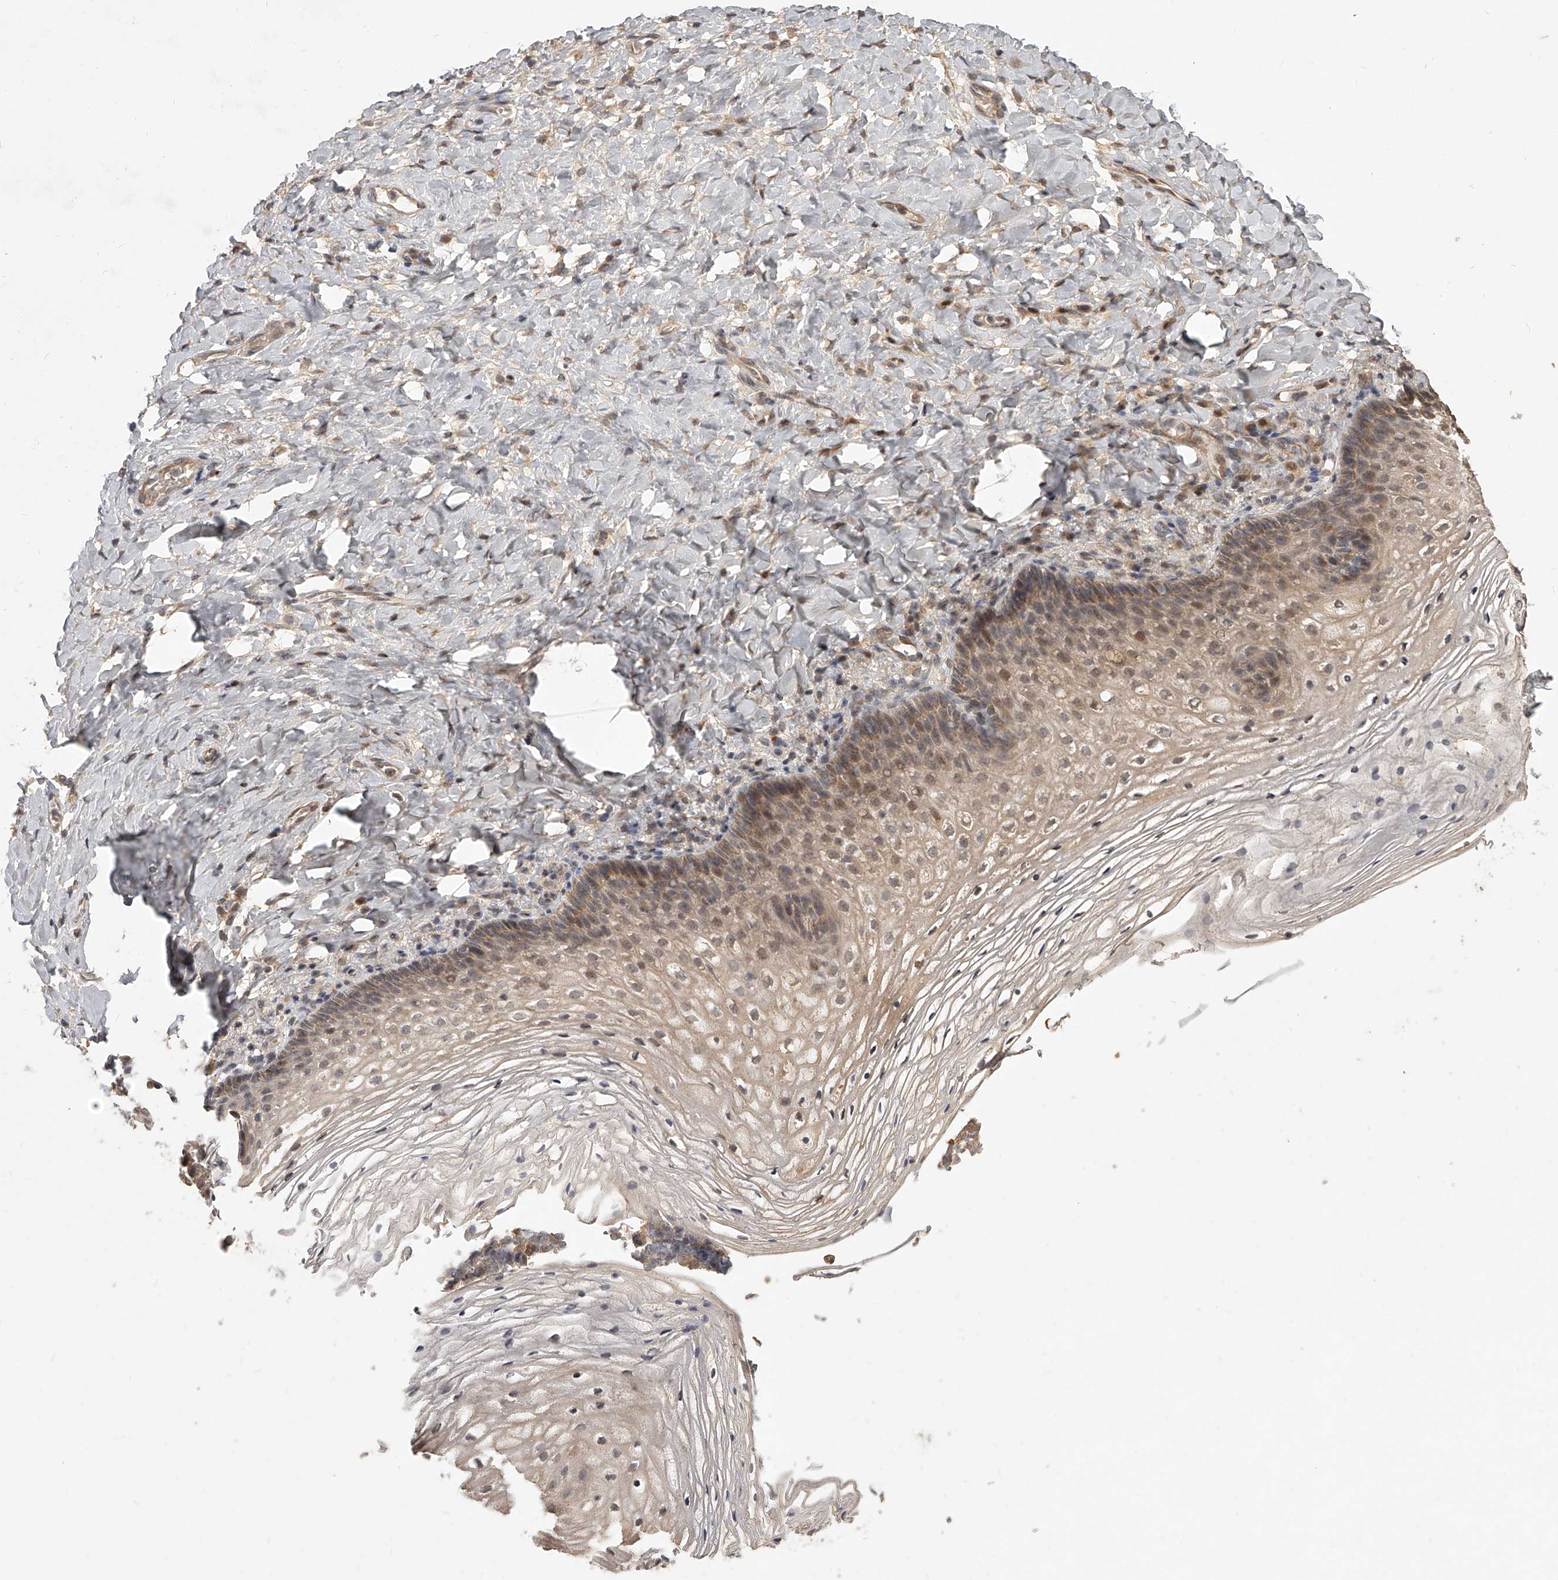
{"staining": {"intensity": "moderate", "quantity": "25%-75%", "location": "cytoplasmic/membranous,nuclear"}, "tissue": "vagina", "cell_type": "Squamous epithelial cells", "image_type": "normal", "snomed": [{"axis": "morphology", "description": "Normal tissue, NOS"}, {"axis": "topography", "description": "Vagina"}], "caption": "The immunohistochemical stain labels moderate cytoplasmic/membranous,nuclear positivity in squamous epithelial cells of benign vagina.", "gene": "SLC37A1", "patient": {"sex": "female", "age": 60}}